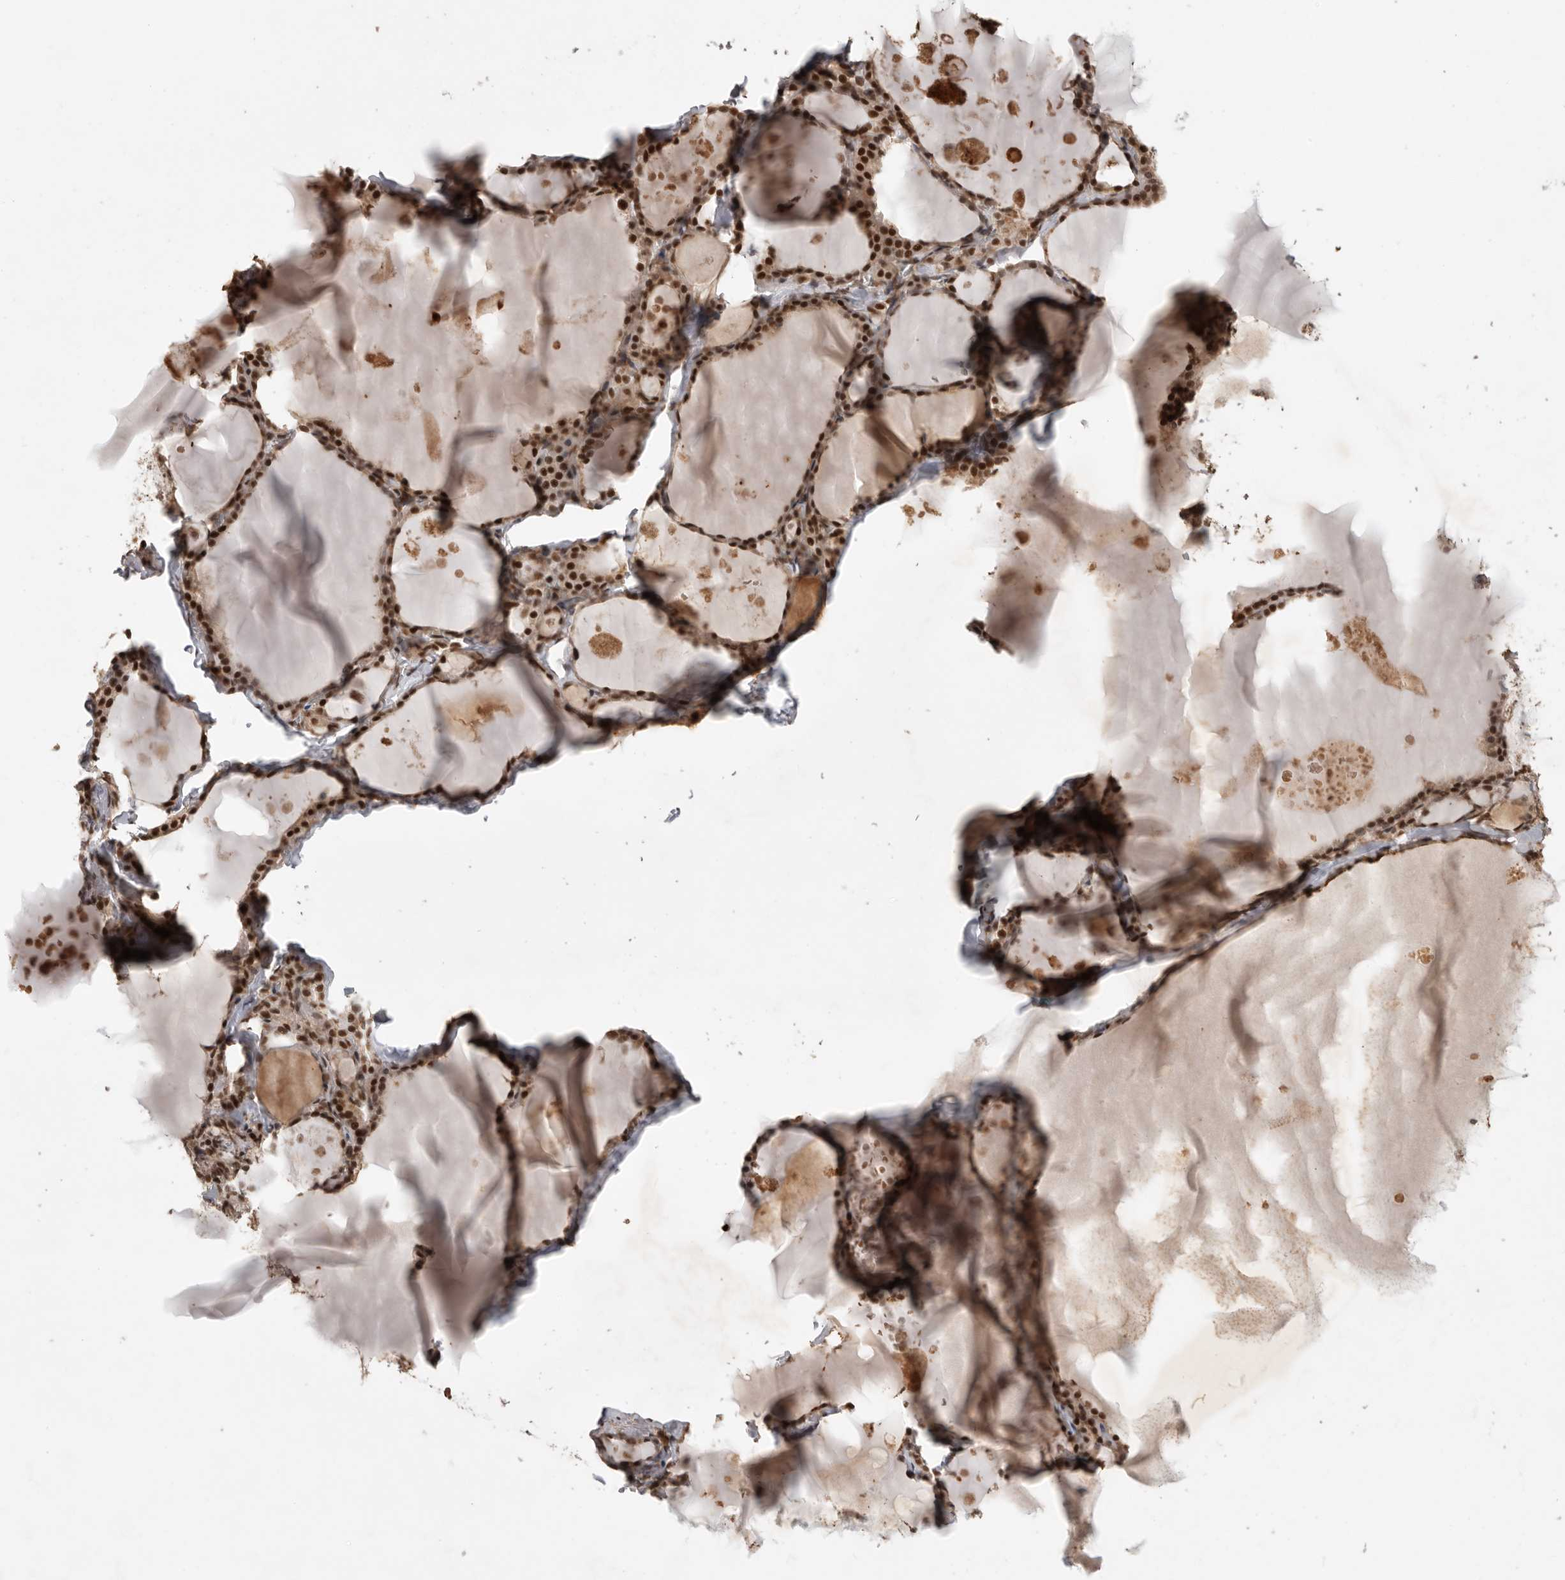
{"staining": {"intensity": "strong", "quantity": ">75%", "location": "nuclear"}, "tissue": "thyroid gland", "cell_type": "Glandular cells", "image_type": "normal", "snomed": [{"axis": "morphology", "description": "Normal tissue, NOS"}, {"axis": "topography", "description": "Thyroid gland"}], "caption": "A high amount of strong nuclear positivity is seen in approximately >75% of glandular cells in benign thyroid gland.", "gene": "CBLL1", "patient": {"sex": "male", "age": 56}}